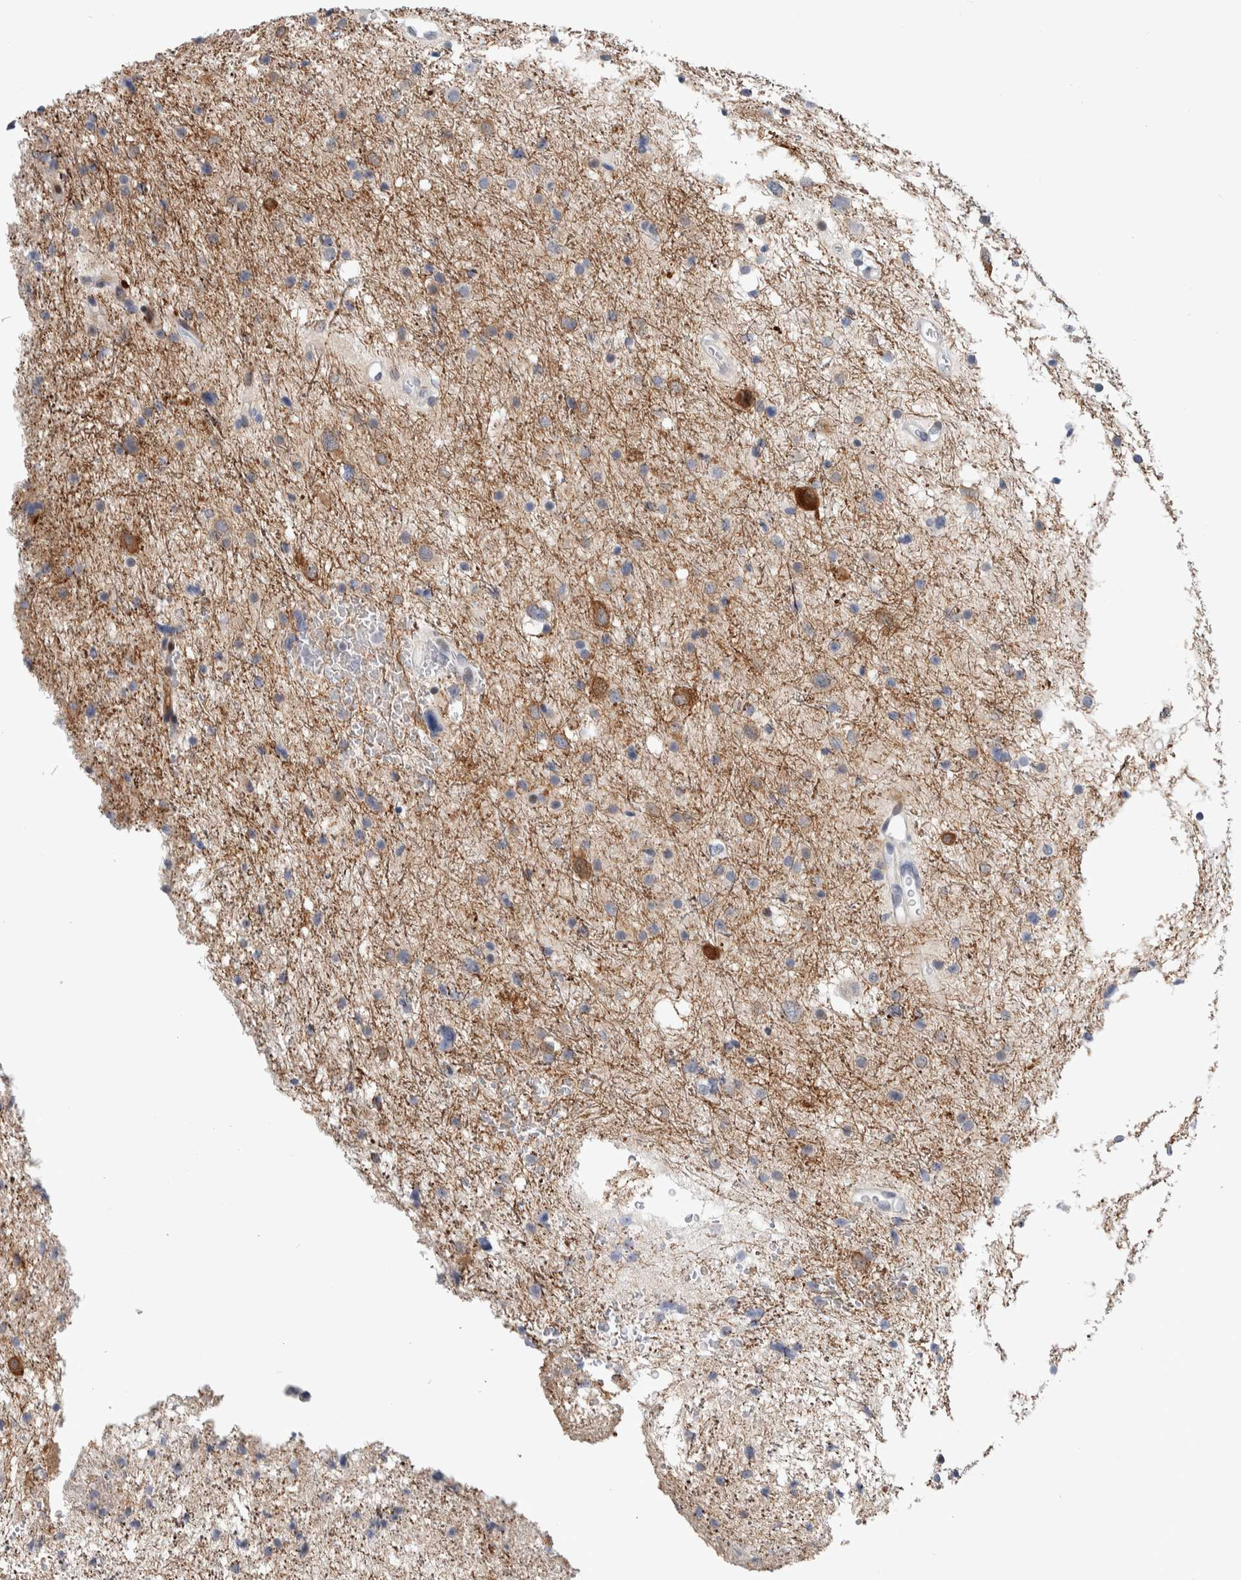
{"staining": {"intensity": "negative", "quantity": "none", "location": "none"}, "tissue": "glioma", "cell_type": "Tumor cells", "image_type": "cancer", "snomed": [{"axis": "morphology", "description": "Glioma, malignant, Low grade"}, {"axis": "topography", "description": "Brain"}], "caption": "An IHC histopathology image of glioma is shown. There is no staining in tumor cells of glioma.", "gene": "MSL1", "patient": {"sex": "female", "age": 37}}